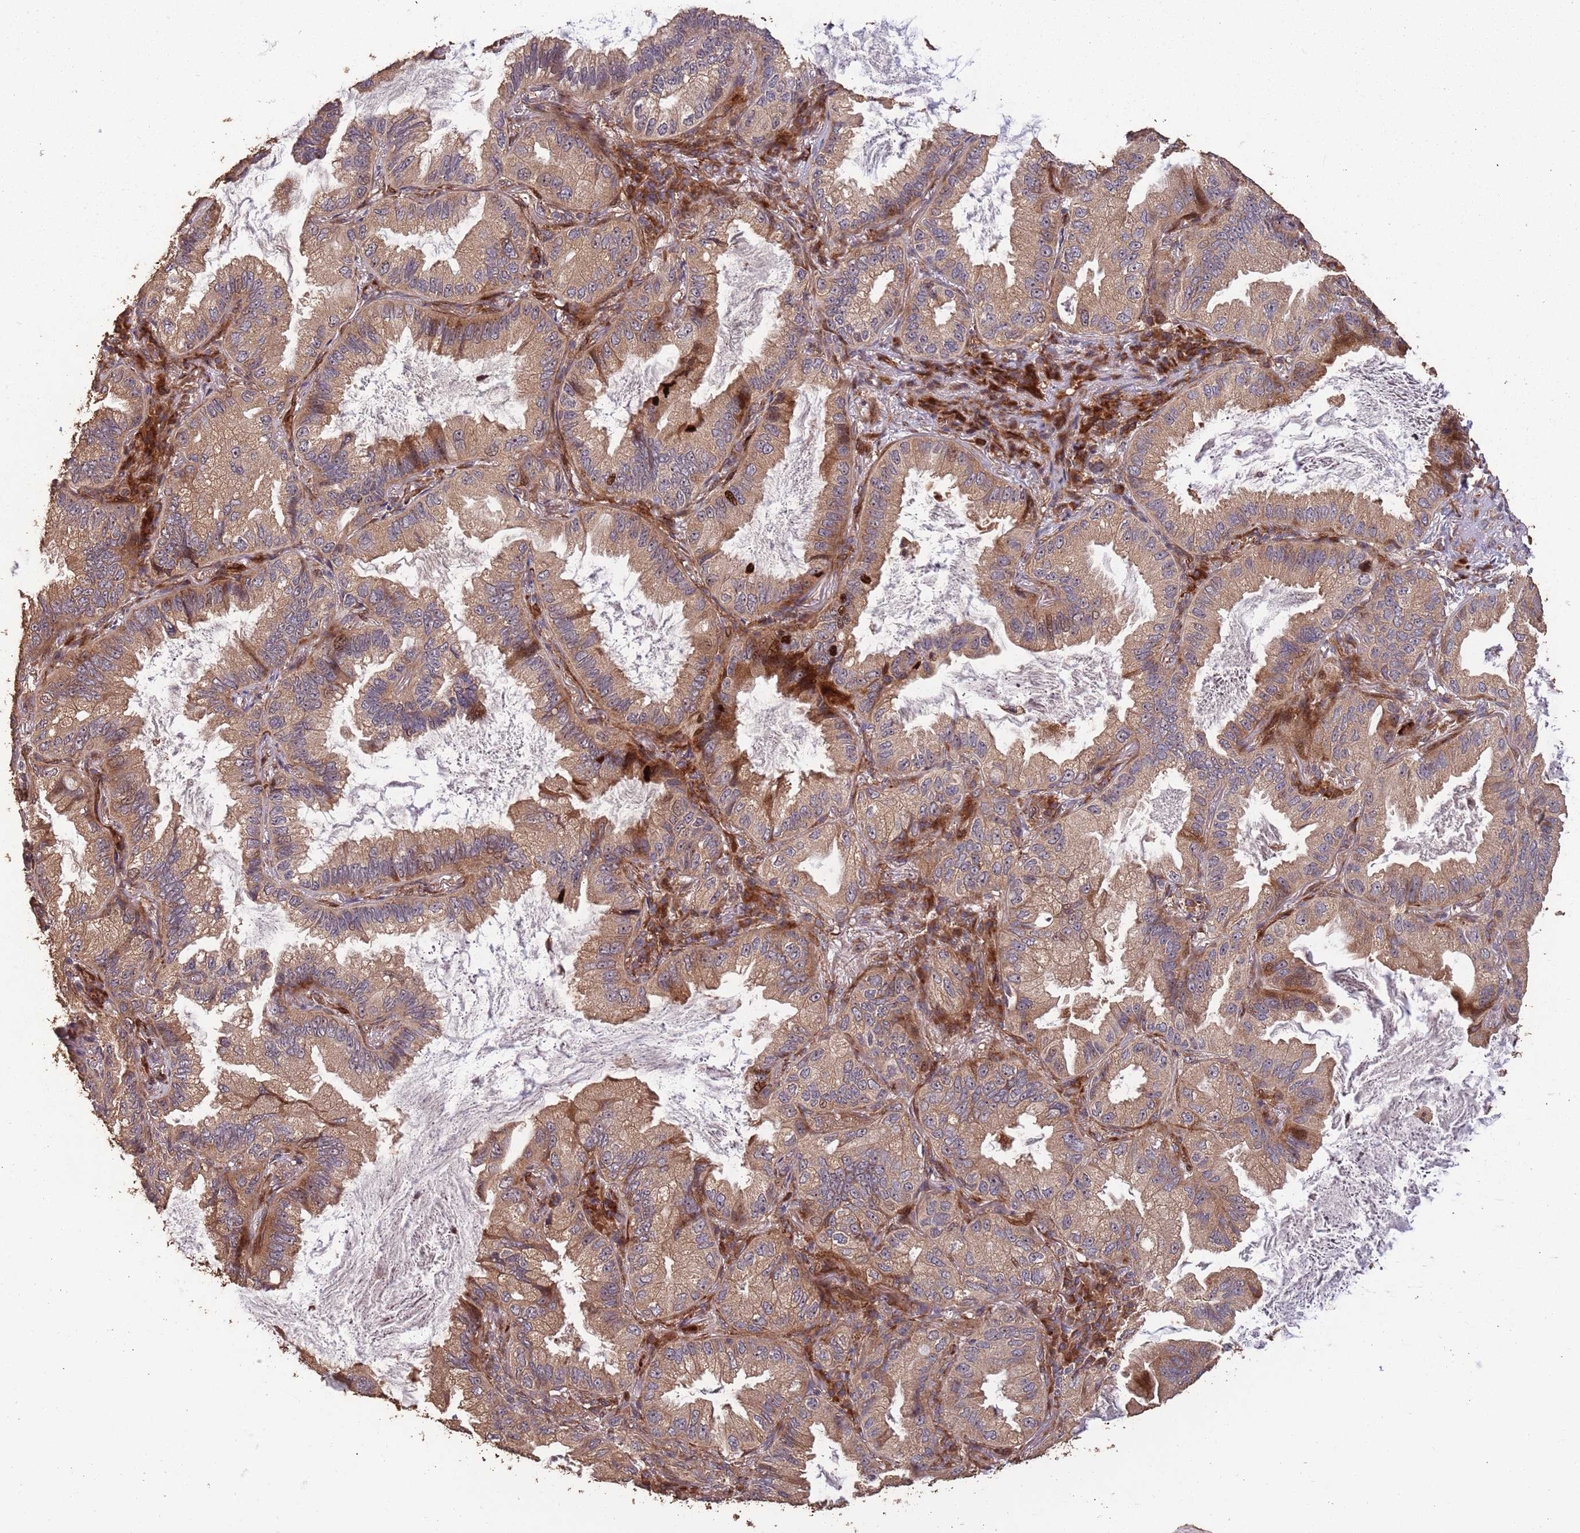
{"staining": {"intensity": "moderate", "quantity": ">75%", "location": "cytoplasmic/membranous"}, "tissue": "lung cancer", "cell_type": "Tumor cells", "image_type": "cancer", "snomed": [{"axis": "morphology", "description": "Adenocarcinoma, NOS"}, {"axis": "topography", "description": "Lung"}], "caption": "A brown stain labels moderate cytoplasmic/membranous positivity of a protein in adenocarcinoma (lung) tumor cells.", "gene": "ZNF428", "patient": {"sex": "female", "age": 69}}